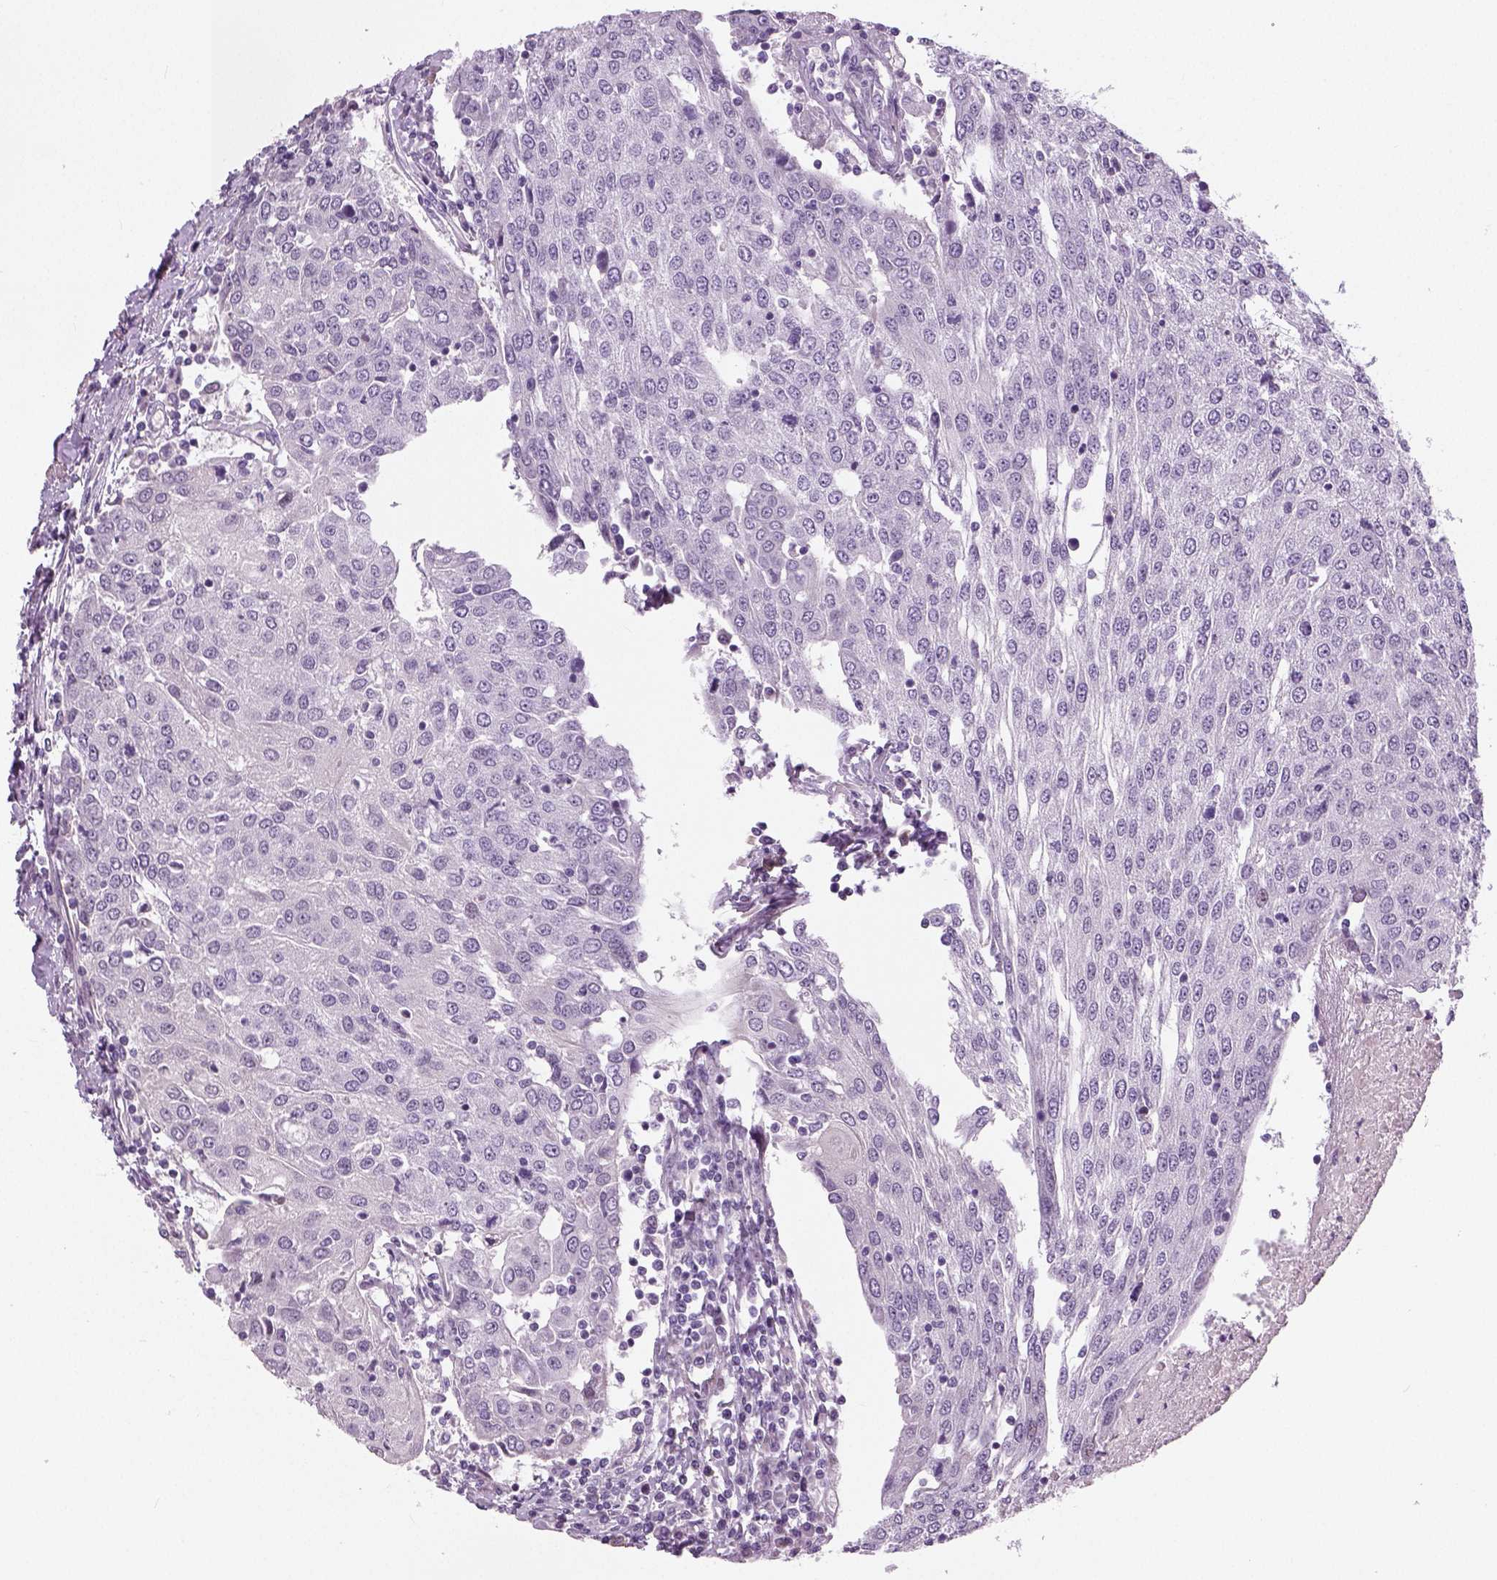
{"staining": {"intensity": "negative", "quantity": "none", "location": "none"}, "tissue": "urothelial cancer", "cell_type": "Tumor cells", "image_type": "cancer", "snomed": [{"axis": "morphology", "description": "Urothelial carcinoma, High grade"}, {"axis": "topography", "description": "Urinary bladder"}], "caption": "Human urothelial cancer stained for a protein using IHC shows no expression in tumor cells.", "gene": "NECAB1", "patient": {"sex": "female", "age": 85}}